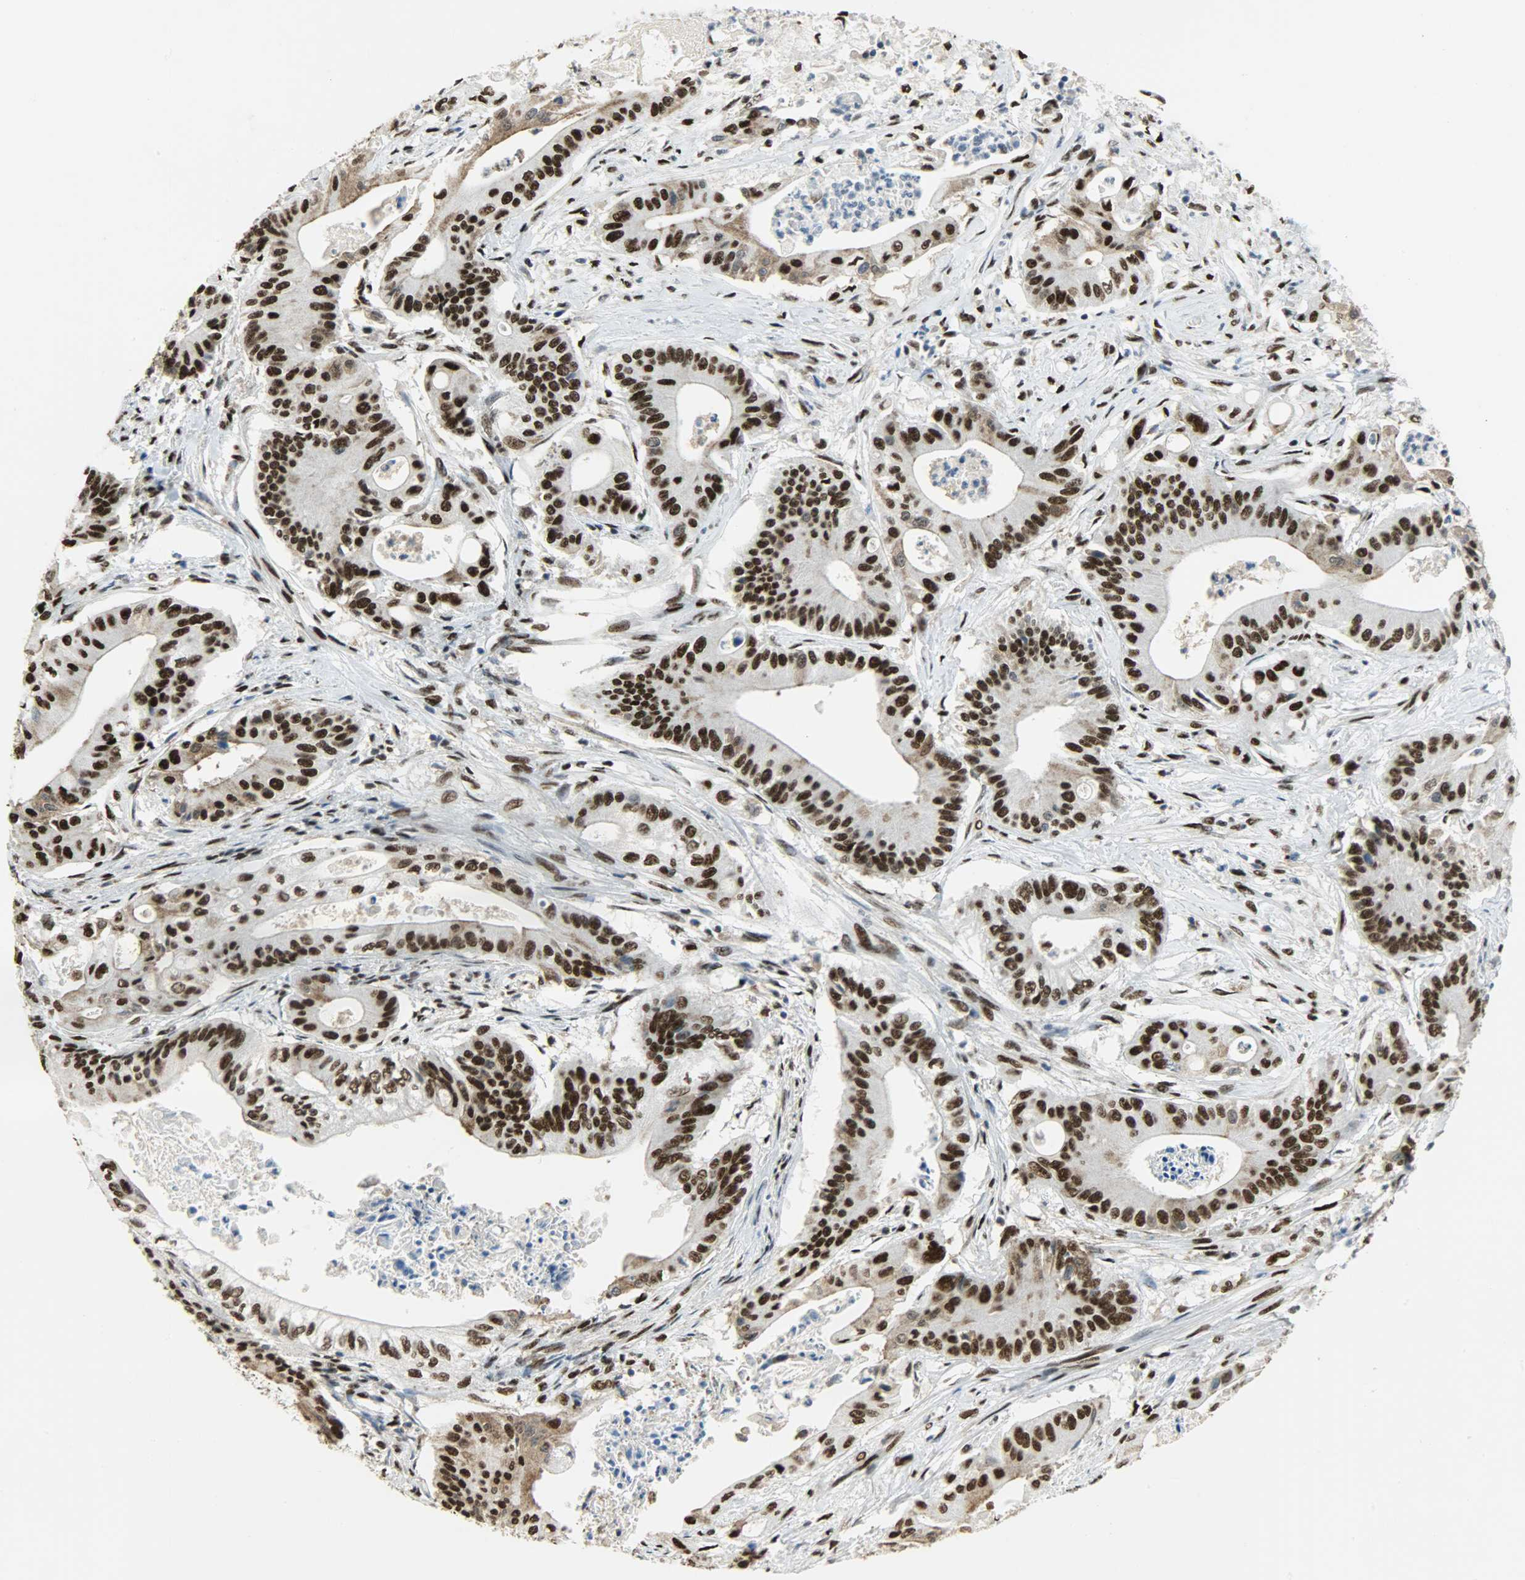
{"staining": {"intensity": "strong", "quantity": "25%-75%", "location": "cytoplasmic/membranous,nuclear"}, "tissue": "pancreatic cancer", "cell_type": "Tumor cells", "image_type": "cancer", "snomed": [{"axis": "morphology", "description": "Normal tissue, NOS"}, {"axis": "topography", "description": "Lymph node"}], "caption": "An image of human pancreatic cancer stained for a protein demonstrates strong cytoplasmic/membranous and nuclear brown staining in tumor cells.", "gene": "SSB", "patient": {"sex": "male", "age": 62}}